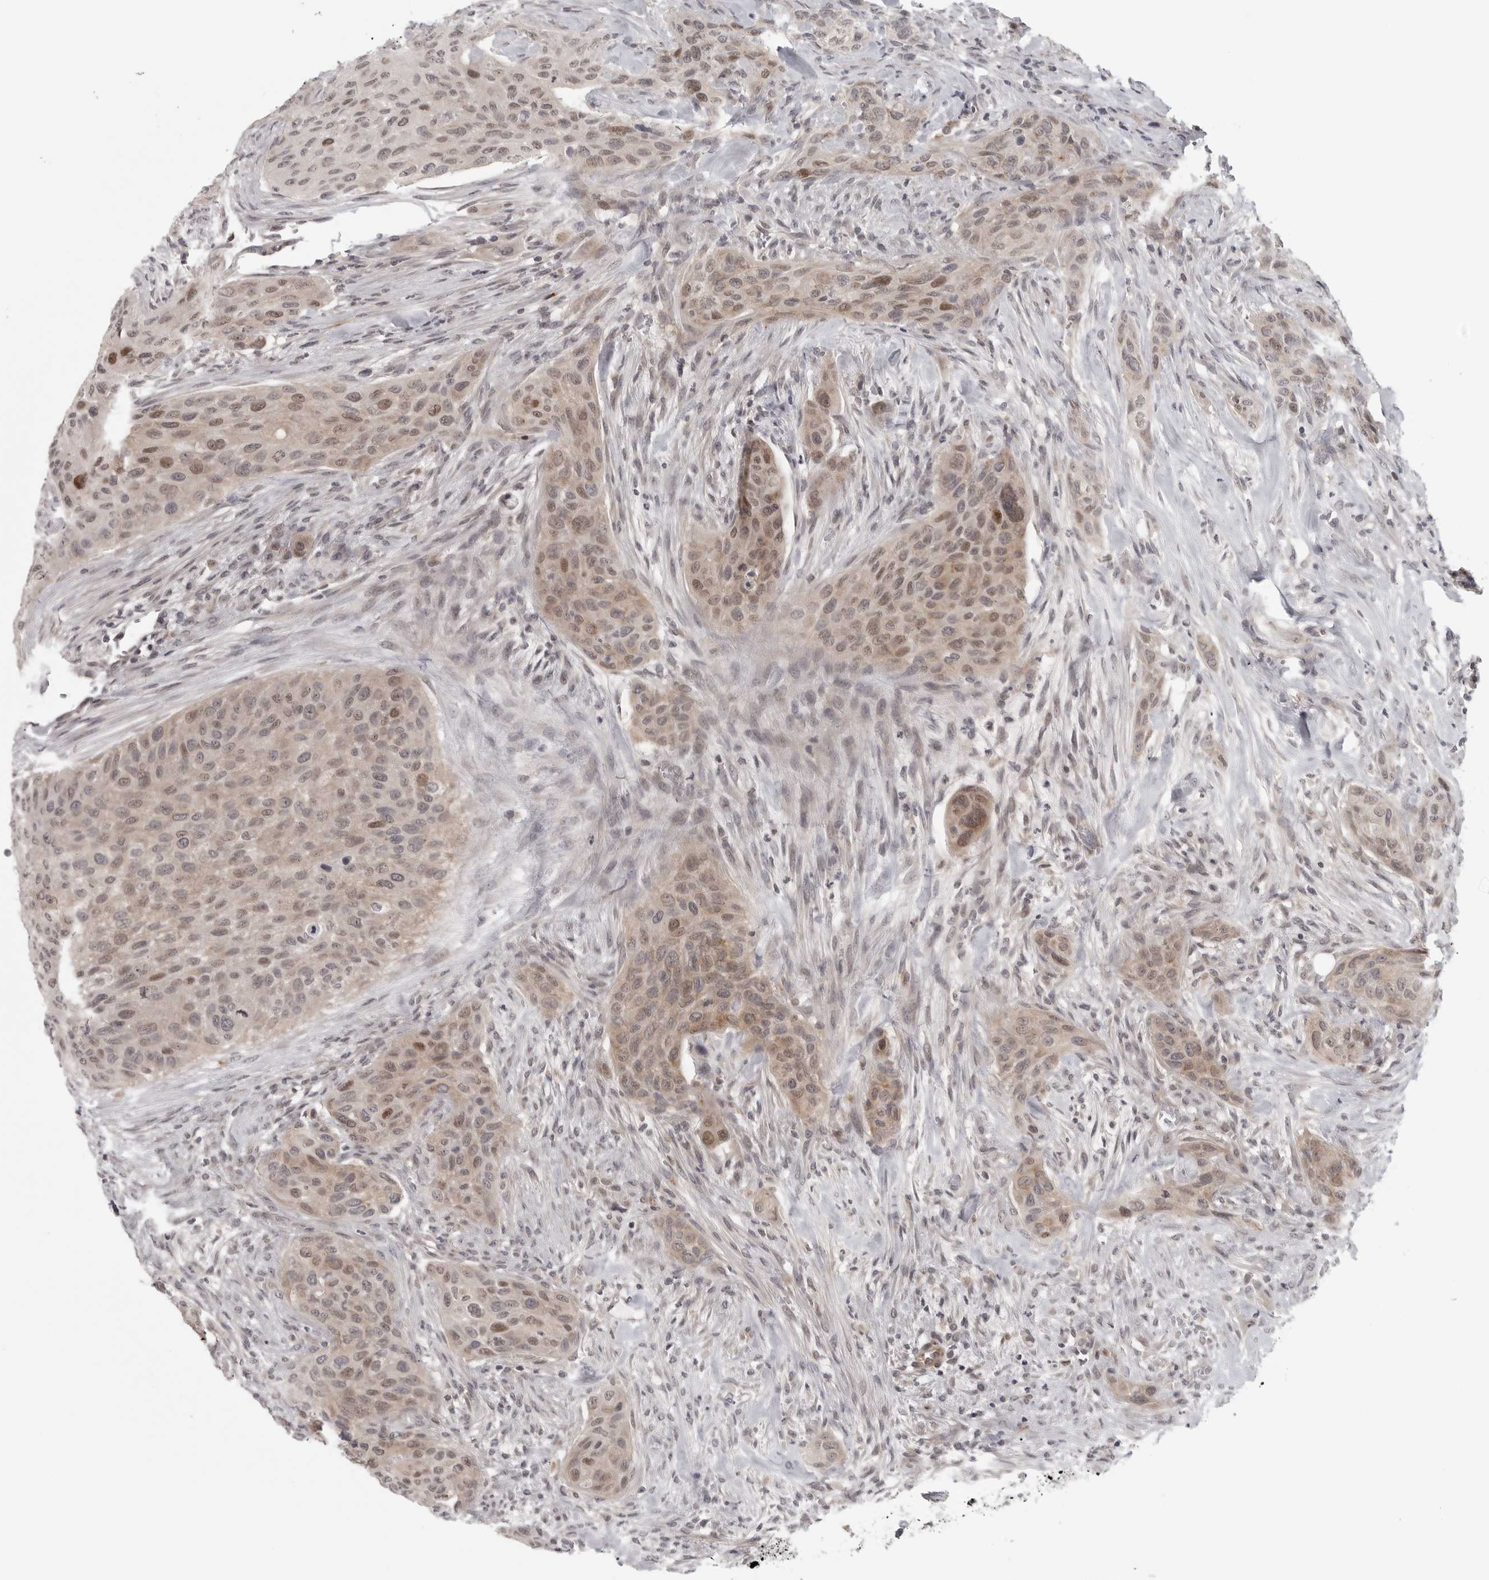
{"staining": {"intensity": "moderate", "quantity": ">75%", "location": "cytoplasmic/membranous,nuclear"}, "tissue": "urothelial cancer", "cell_type": "Tumor cells", "image_type": "cancer", "snomed": [{"axis": "morphology", "description": "Urothelial carcinoma, High grade"}, {"axis": "topography", "description": "Urinary bladder"}], "caption": "A histopathology image of urothelial carcinoma (high-grade) stained for a protein shows moderate cytoplasmic/membranous and nuclear brown staining in tumor cells.", "gene": "TUT4", "patient": {"sex": "male", "age": 35}}